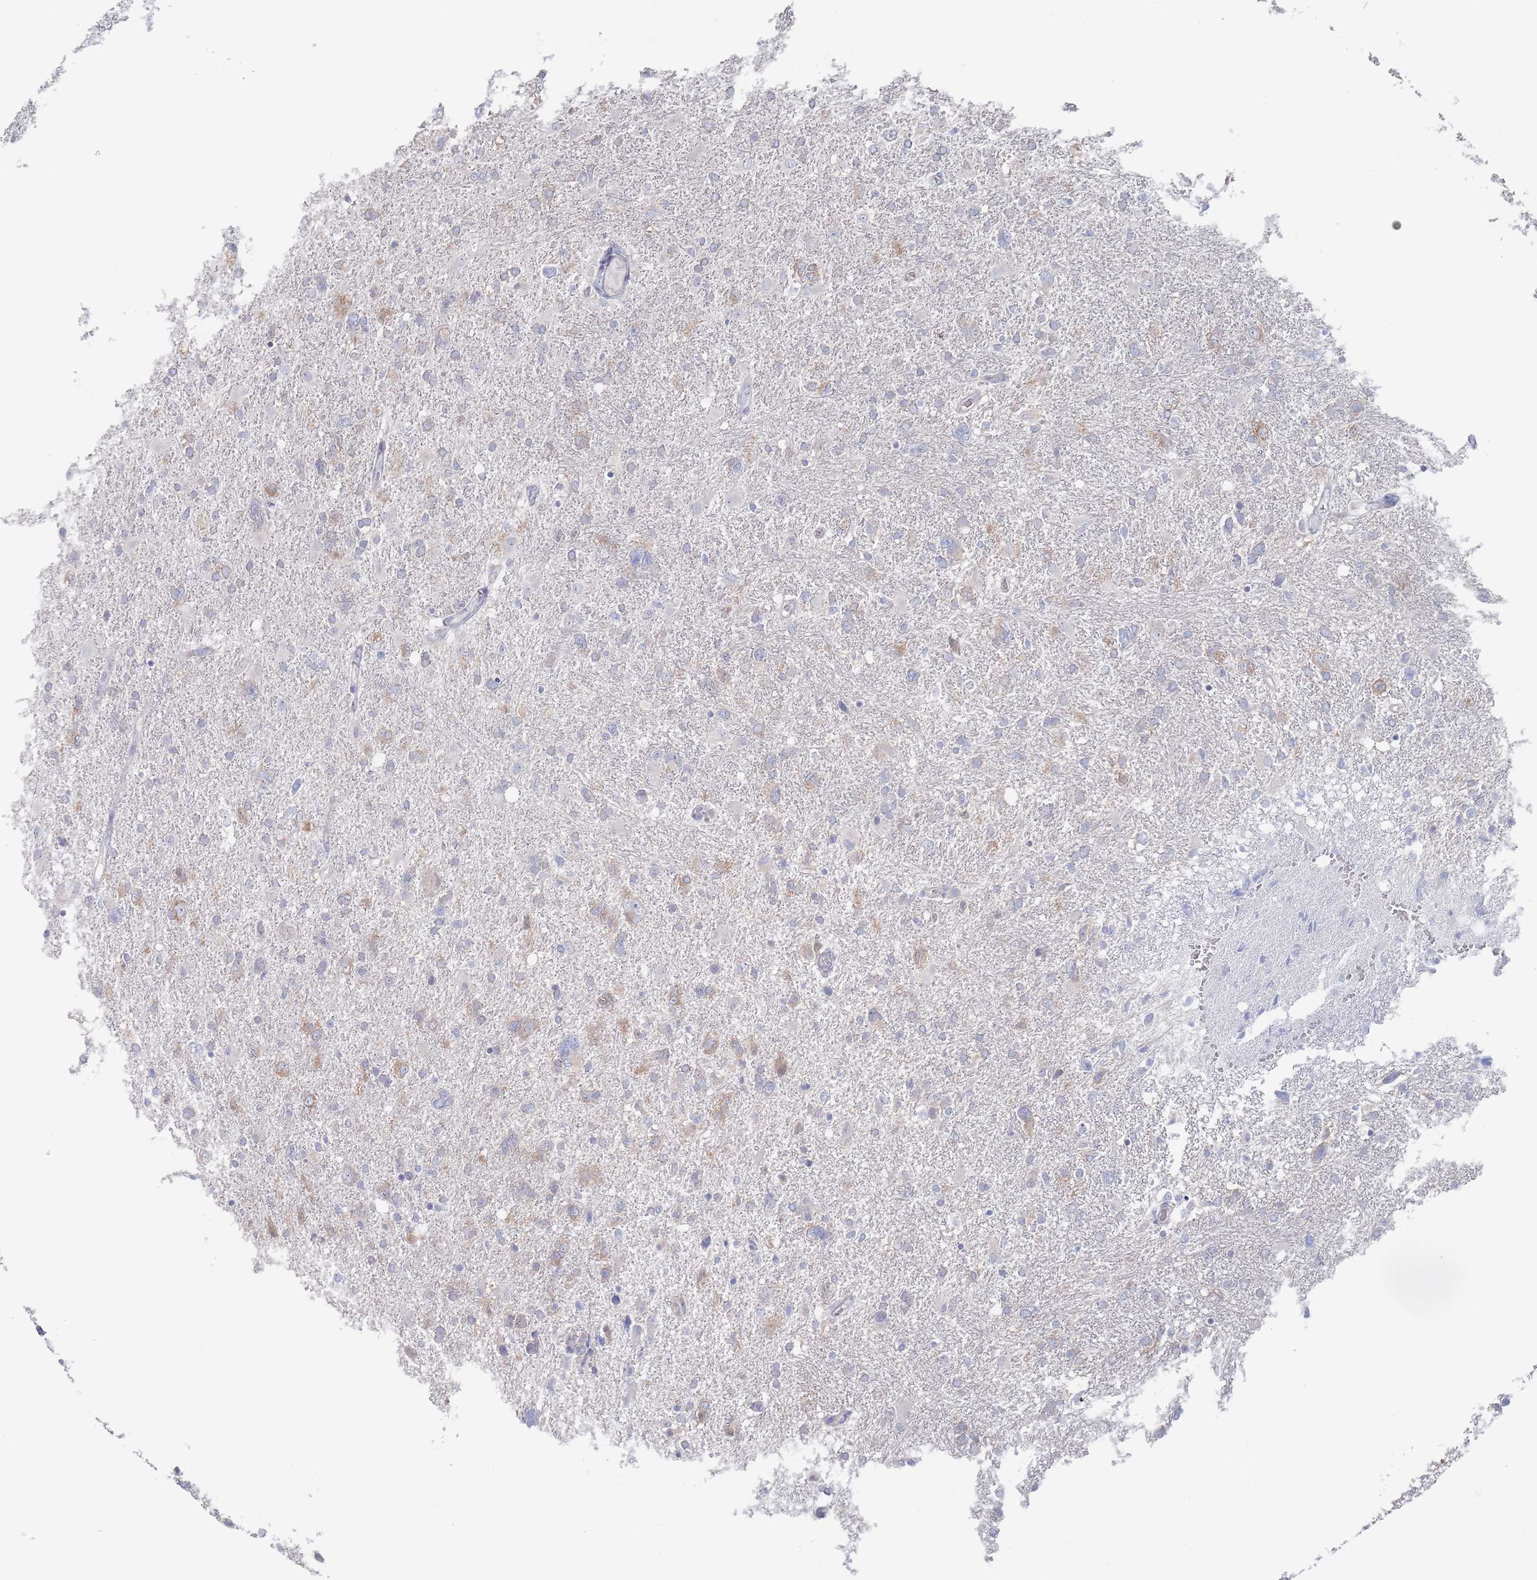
{"staining": {"intensity": "moderate", "quantity": "<25%", "location": "cytoplasmic/membranous"}, "tissue": "glioma", "cell_type": "Tumor cells", "image_type": "cancer", "snomed": [{"axis": "morphology", "description": "Glioma, malignant, High grade"}, {"axis": "topography", "description": "Brain"}], "caption": "Immunohistochemistry of human malignant glioma (high-grade) demonstrates low levels of moderate cytoplasmic/membranous expression in approximately <25% of tumor cells. (DAB (3,3'-diaminobenzidine) IHC with brightfield microscopy, high magnification).", "gene": "TMCO3", "patient": {"sex": "male", "age": 61}}